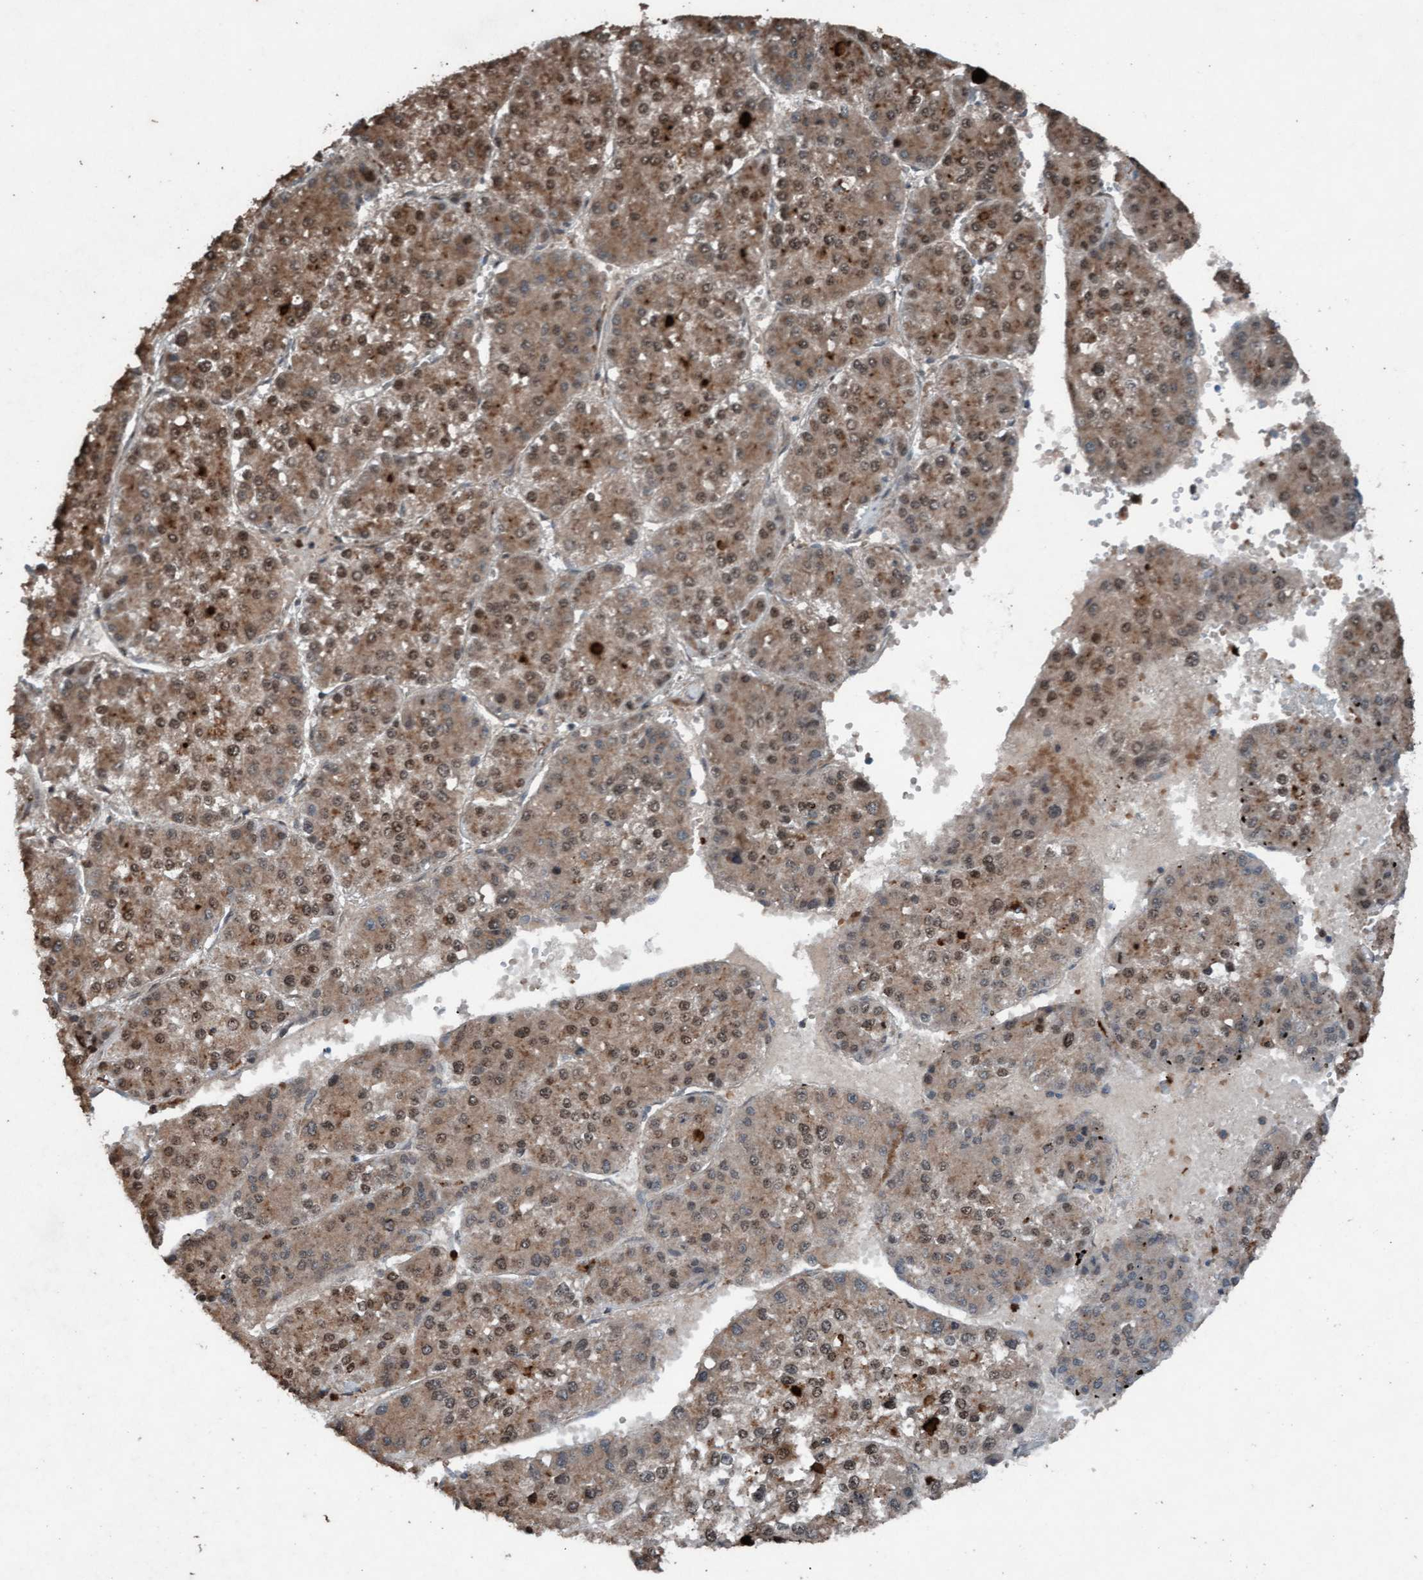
{"staining": {"intensity": "moderate", "quantity": ">75%", "location": "cytoplasmic/membranous,nuclear"}, "tissue": "liver cancer", "cell_type": "Tumor cells", "image_type": "cancer", "snomed": [{"axis": "morphology", "description": "Carcinoma, Hepatocellular, NOS"}, {"axis": "topography", "description": "Liver"}], "caption": "Hepatocellular carcinoma (liver) stained with a protein marker exhibits moderate staining in tumor cells.", "gene": "PLXNB2", "patient": {"sex": "female", "age": 73}}